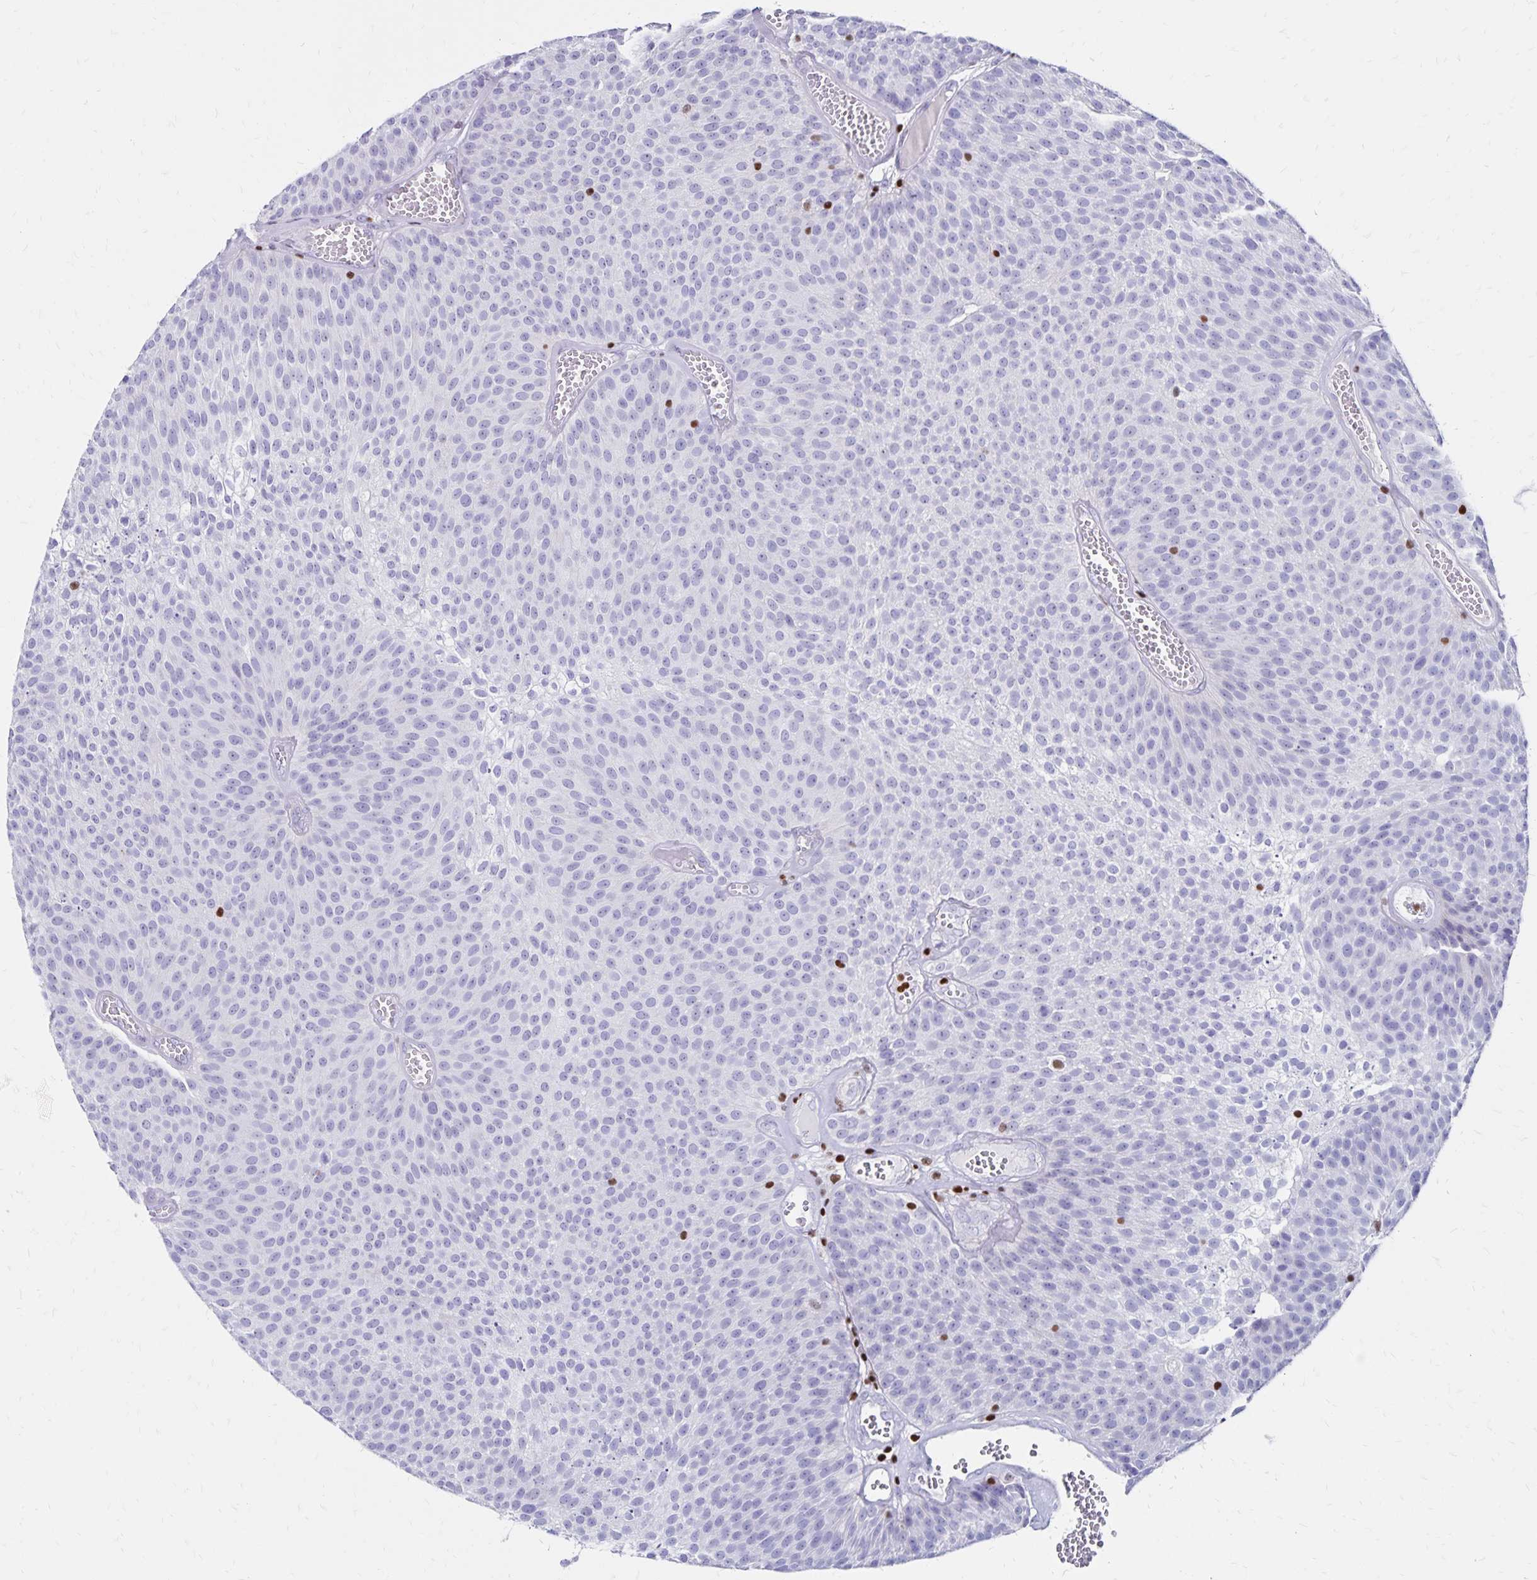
{"staining": {"intensity": "negative", "quantity": "none", "location": "none"}, "tissue": "urothelial cancer", "cell_type": "Tumor cells", "image_type": "cancer", "snomed": [{"axis": "morphology", "description": "Urothelial carcinoma, Low grade"}, {"axis": "topography", "description": "Urinary bladder"}], "caption": "The micrograph displays no staining of tumor cells in urothelial cancer.", "gene": "IKZF1", "patient": {"sex": "female", "age": 79}}